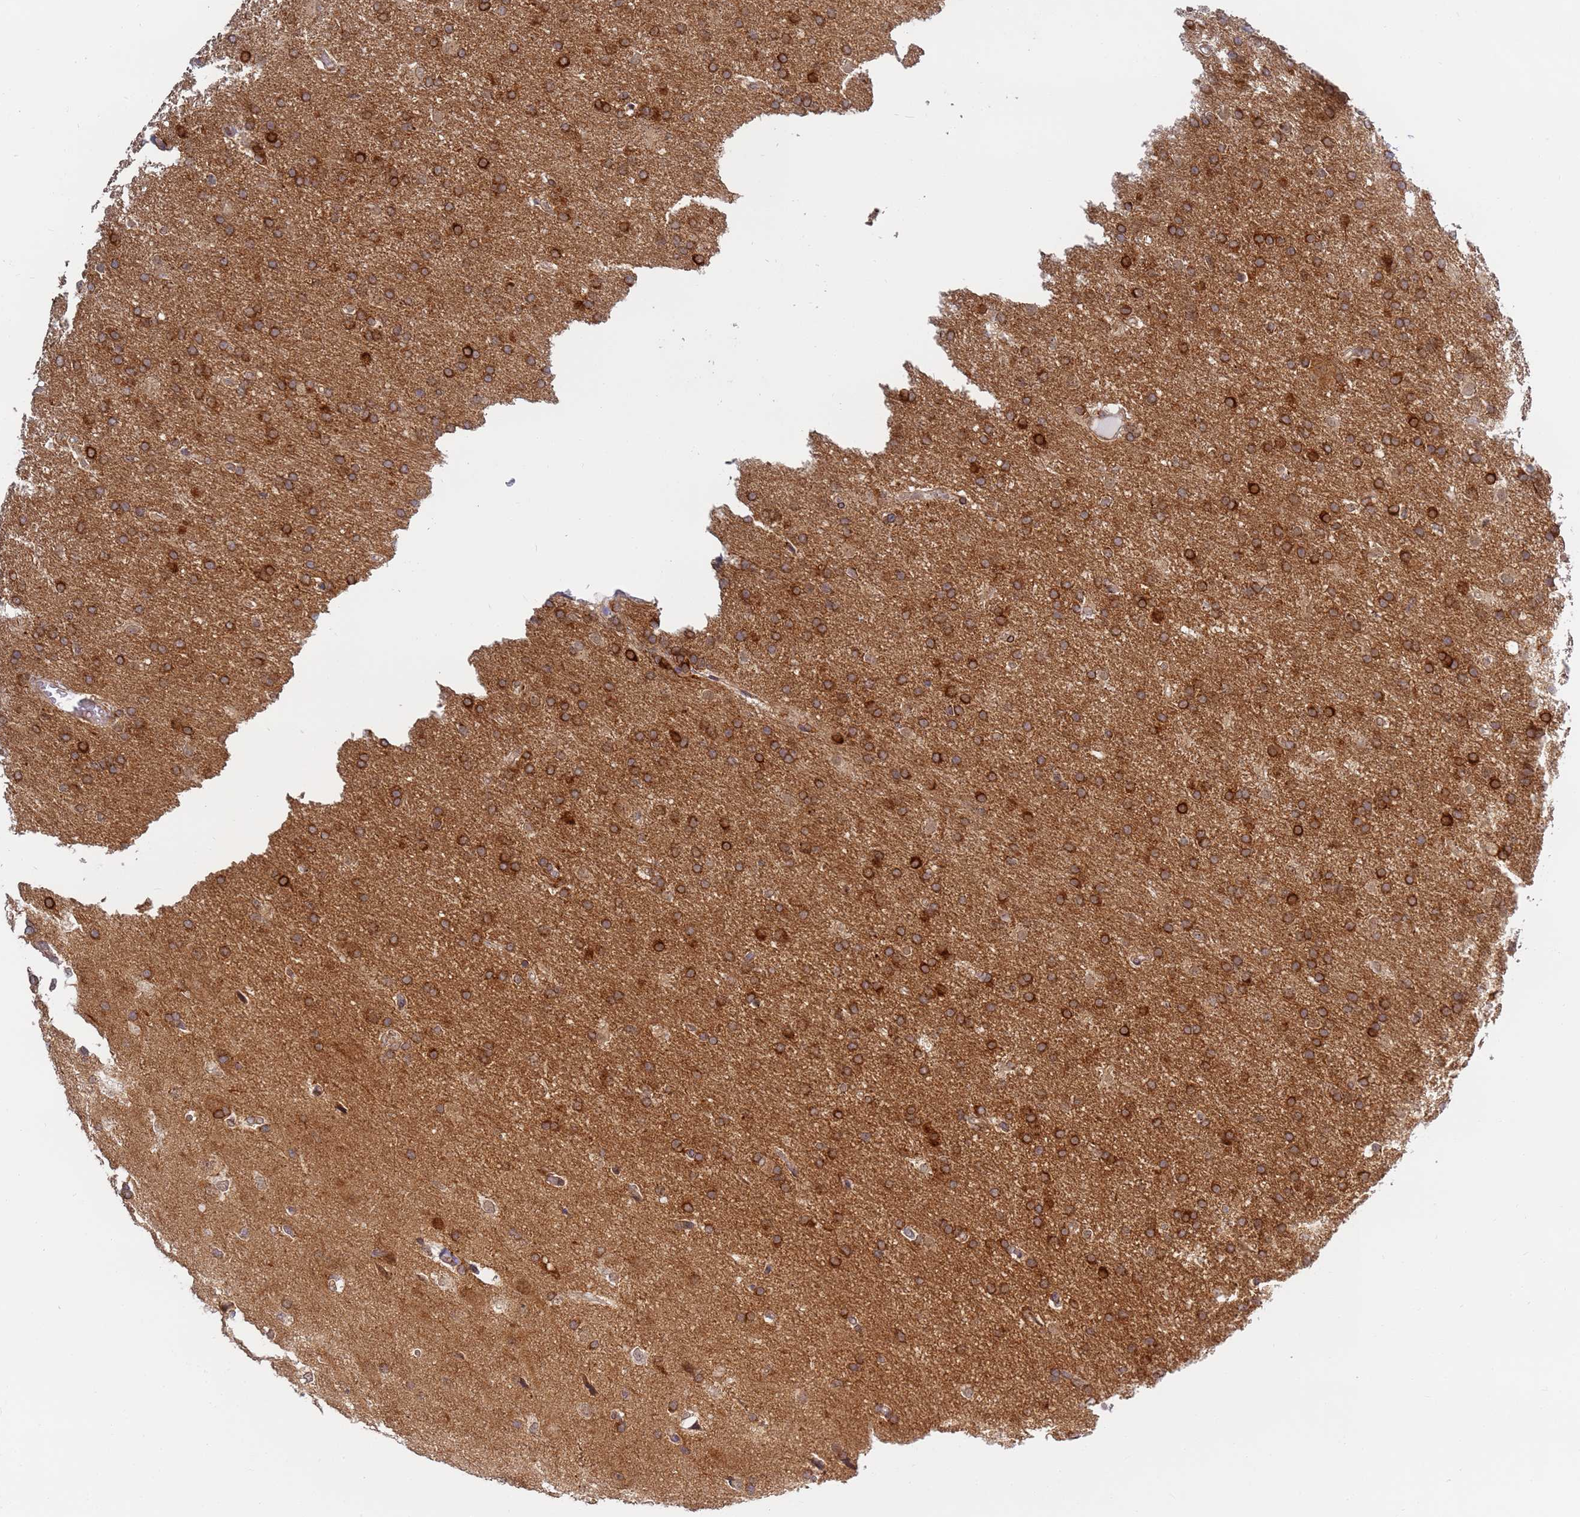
{"staining": {"intensity": "strong", "quantity": ">75%", "location": "cytoplasmic/membranous"}, "tissue": "glioma", "cell_type": "Tumor cells", "image_type": "cancer", "snomed": [{"axis": "morphology", "description": "Glioma, malignant, High grade"}, {"axis": "topography", "description": "Brain"}], "caption": "A high-resolution micrograph shows IHC staining of malignant high-grade glioma, which exhibits strong cytoplasmic/membranous positivity in approximately >75% of tumor cells.", "gene": "CEP170", "patient": {"sex": "male", "age": 72}}